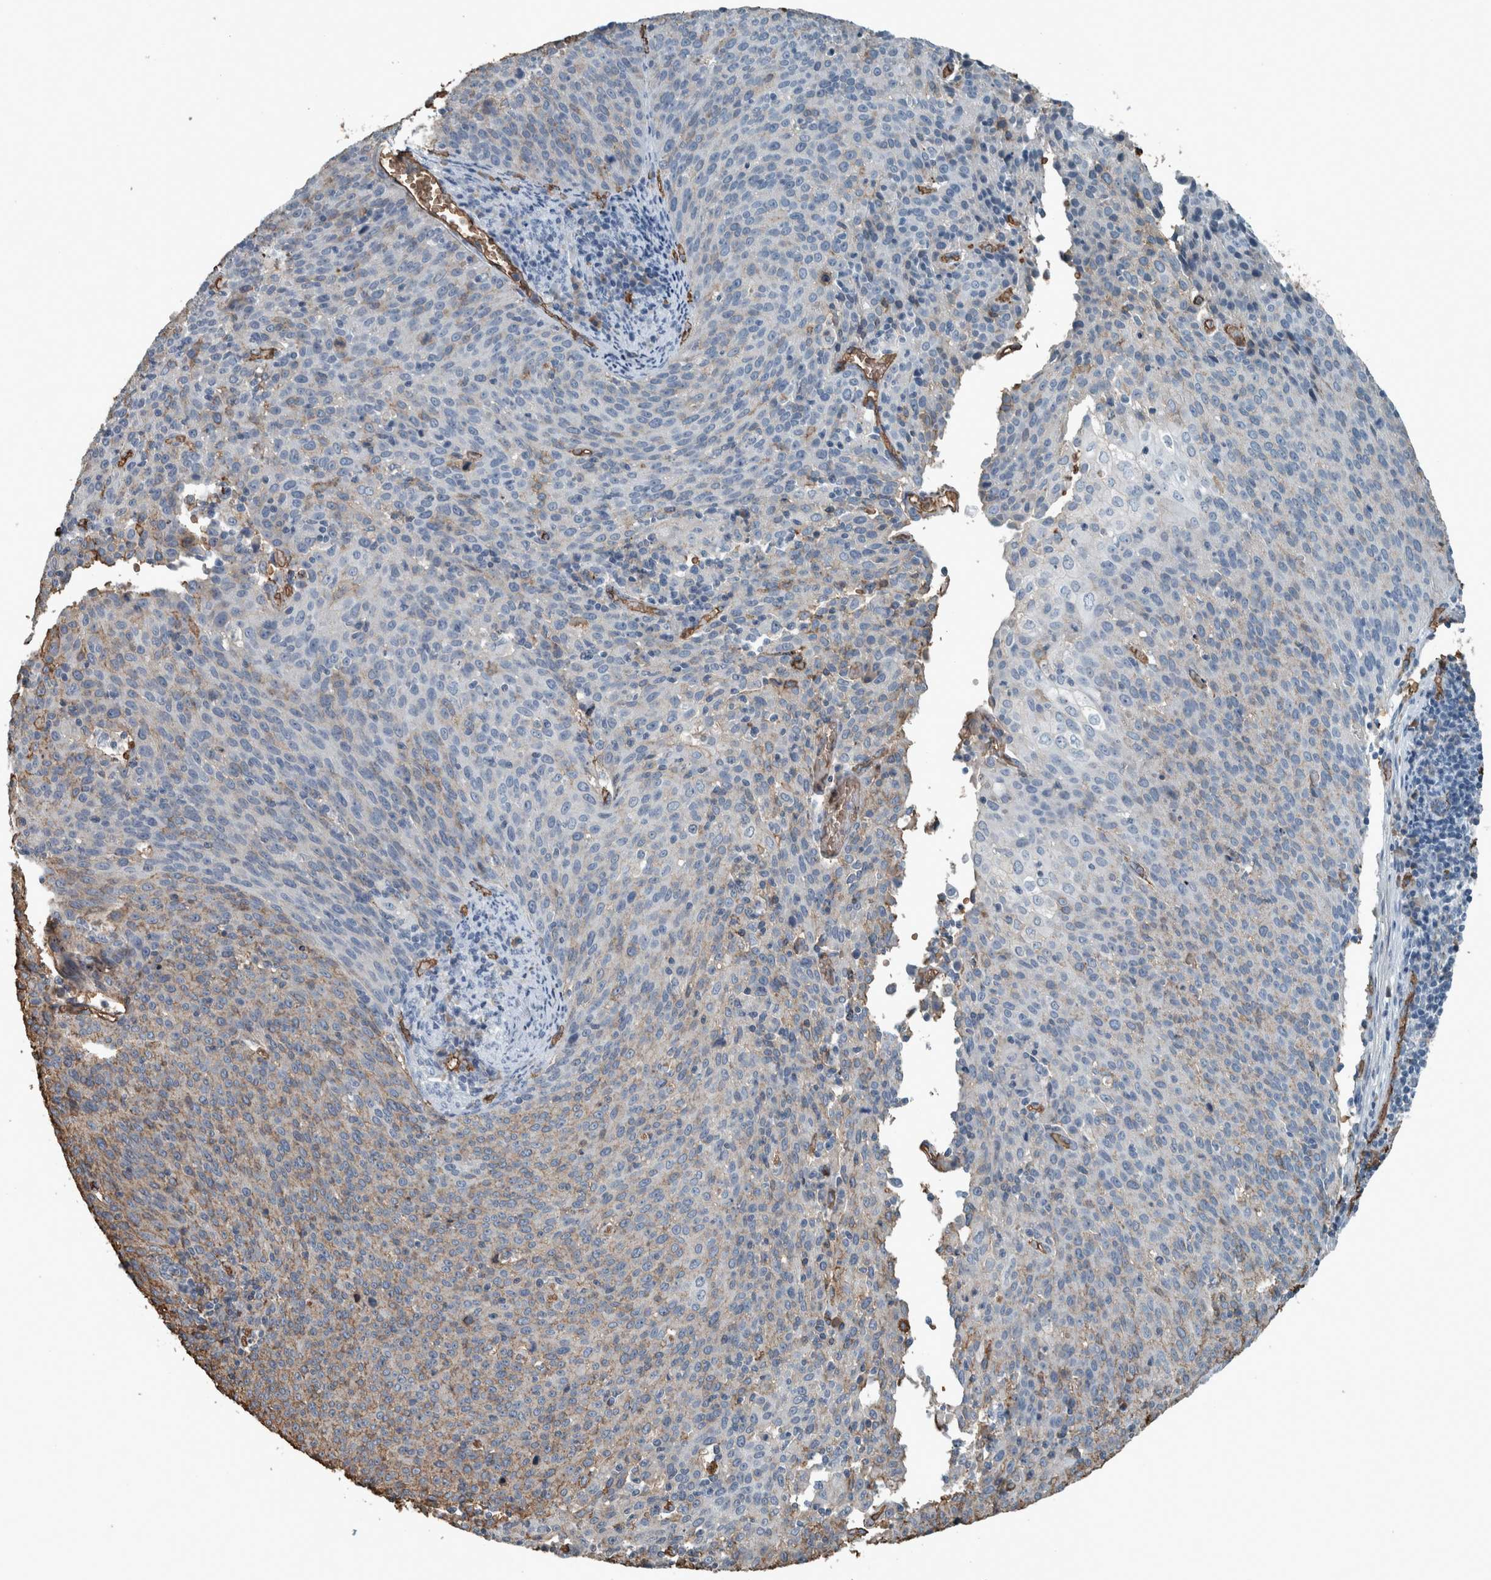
{"staining": {"intensity": "weak", "quantity": "<25%", "location": "cytoplasmic/membranous"}, "tissue": "cervical cancer", "cell_type": "Tumor cells", "image_type": "cancer", "snomed": [{"axis": "morphology", "description": "Squamous cell carcinoma, NOS"}, {"axis": "topography", "description": "Cervix"}], "caption": "A histopathology image of human squamous cell carcinoma (cervical) is negative for staining in tumor cells.", "gene": "LBP", "patient": {"sex": "female", "age": 38}}